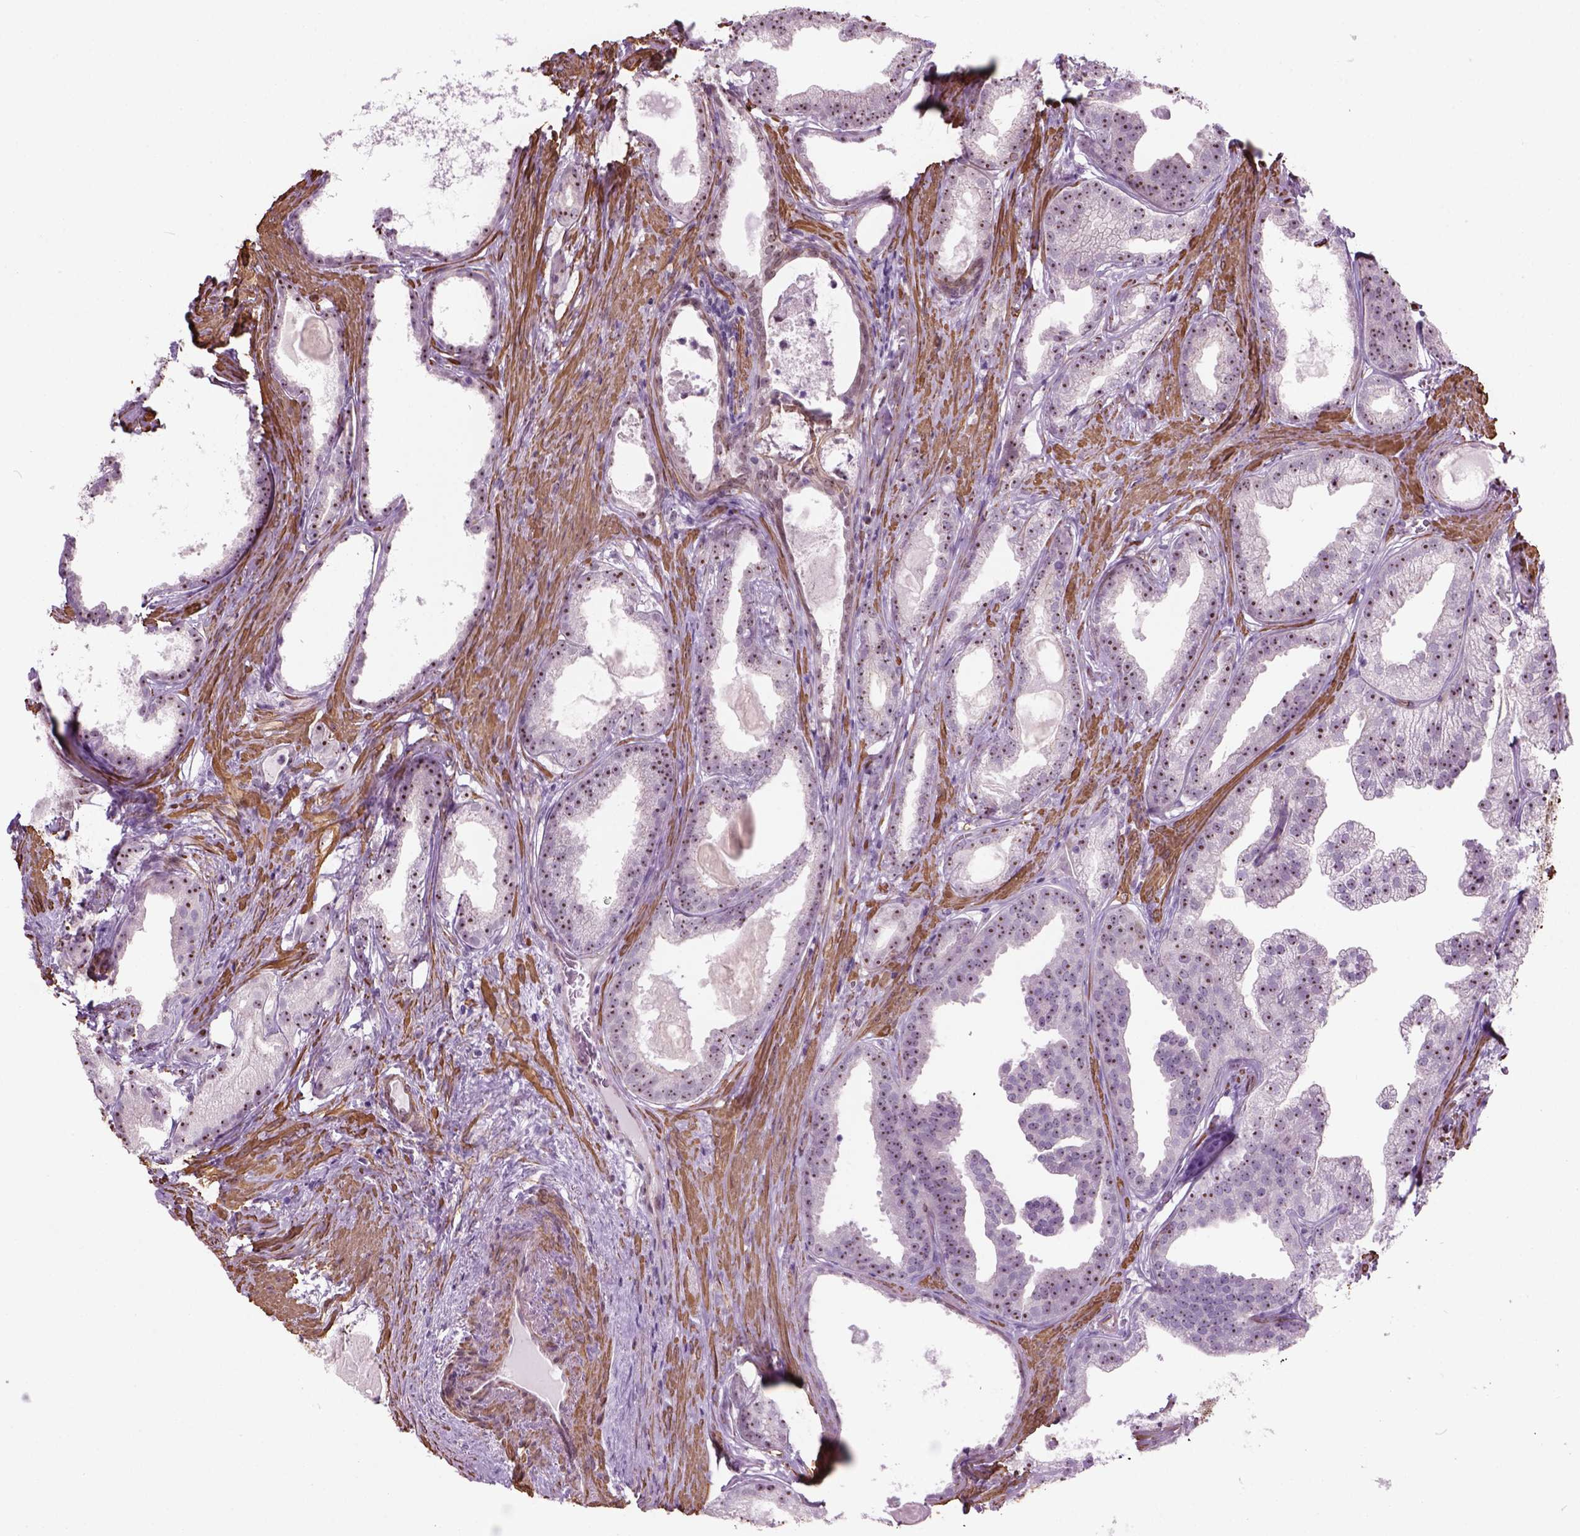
{"staining": {"intensity": "strong", "quantity": "<25%", "location": "nuclear"}, "tissue": "prostate cancer", "cell_type": "Tumor cells", "image_type": "cancer", "snomed": [{"axis": "morphology", "description": "Adenocarcinoma, Low grade"}, {"axis": "topography", "description": "Prostate"}], "caption": "Immunohistochemical staining of human prostate adenocarcinoma (low-grade) demonstrates strong nuclear protein positivity in approximately <25% of tumor cells.", "gene": "RRS1", "patient": {"sex": "male", "age": 65}}